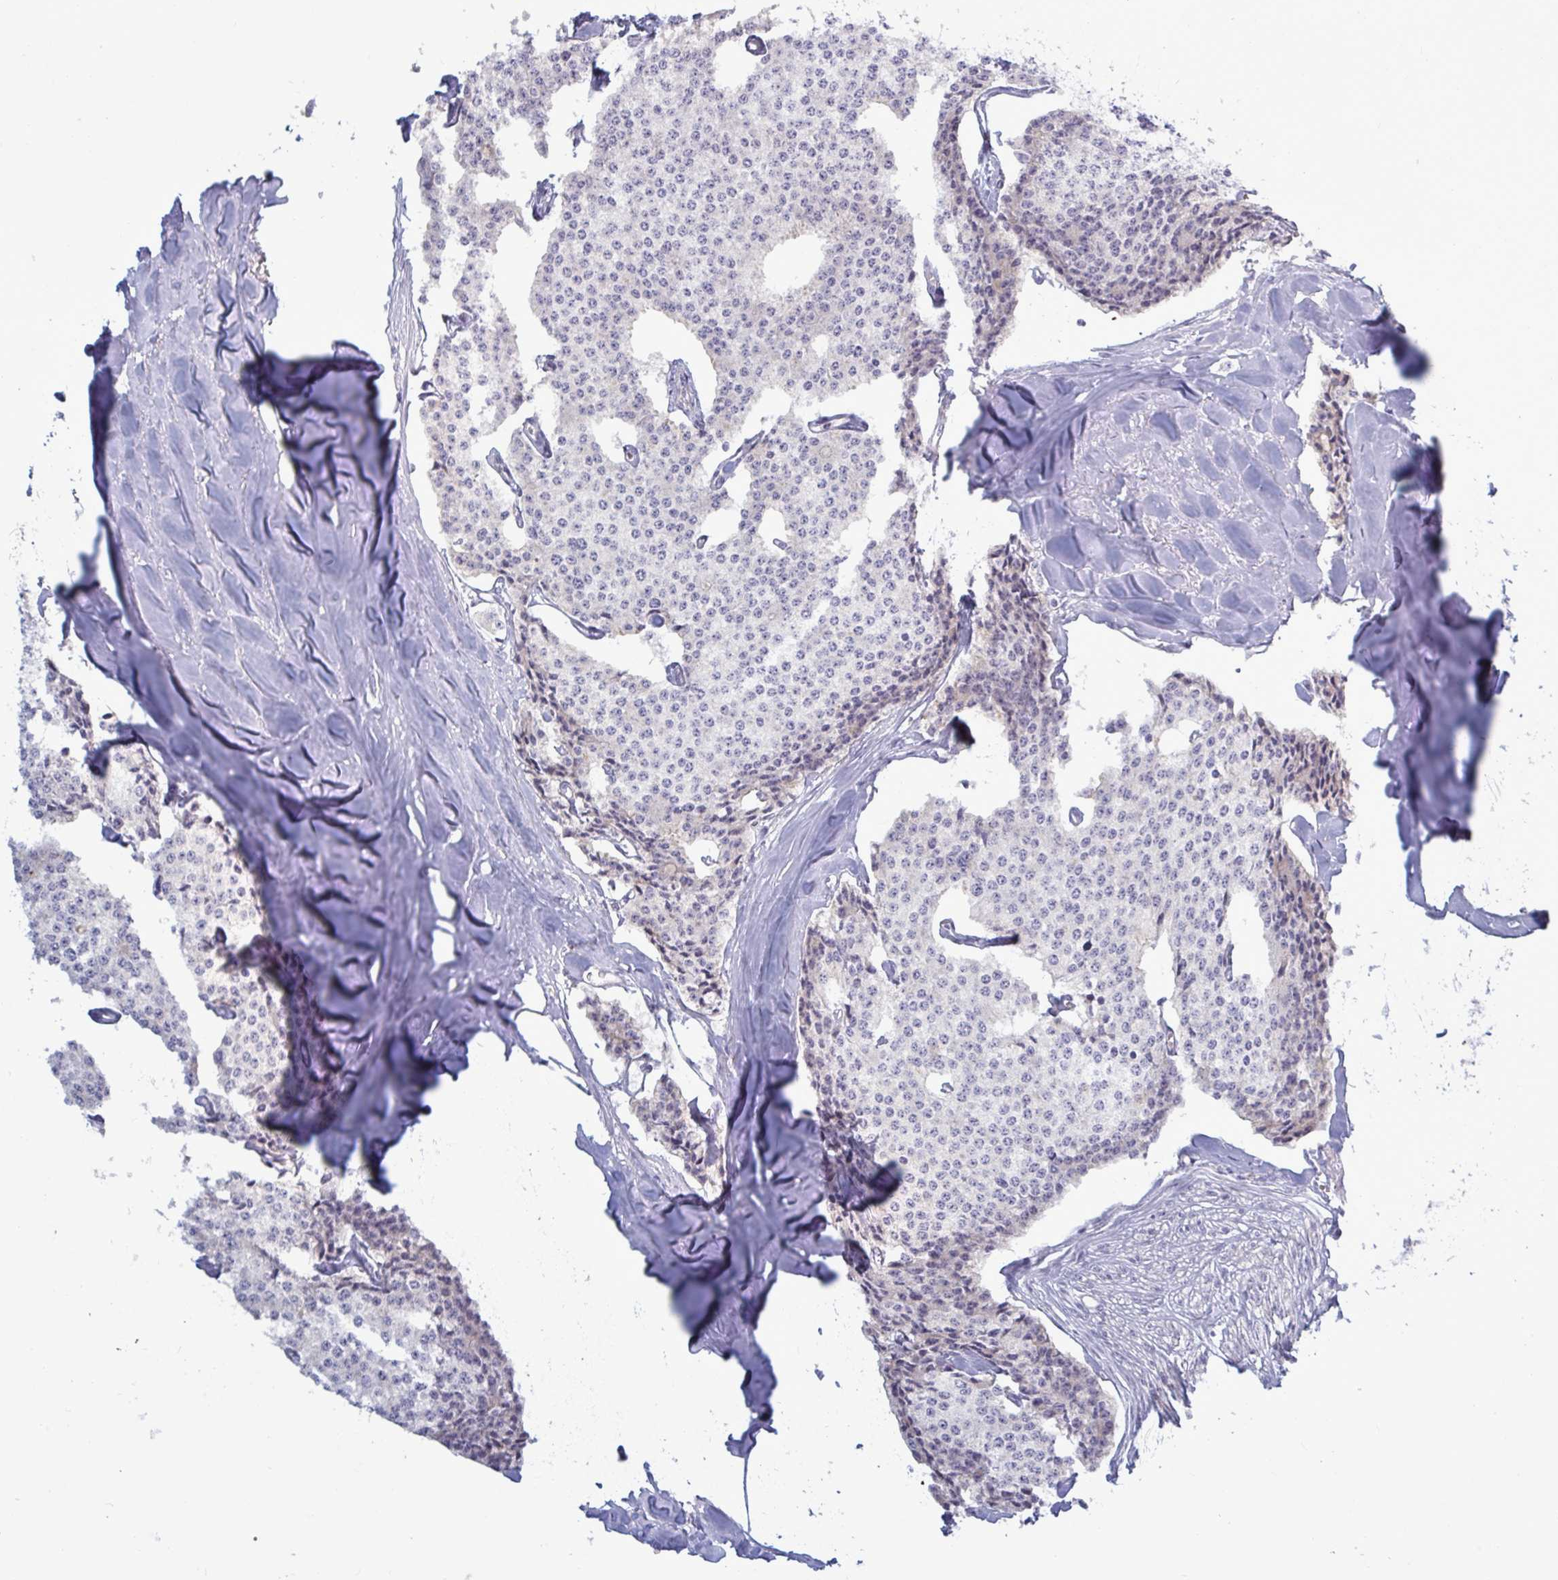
{"staining": {"intensity": "negative", "quantity": "none", "location": "none"}, "tissue": "carcinoid", "cell_type": "Tumor cells", "image_type": "cancer", "snomed": [{"axis": "morphology", "description": "Carcinoid, malignant, NOS"}, {"axis": "topography", "description": "Small intestine"}], "caption": "Tumor cells show no significant staining in carcinoid. (Stains: DAB immunohistochemistry with hematoxylin counter stain, Microscopy: brightfield microscopy at high magnification).", "gene": "ATG9A", "patient": {"sex": "female", "age": 64}}